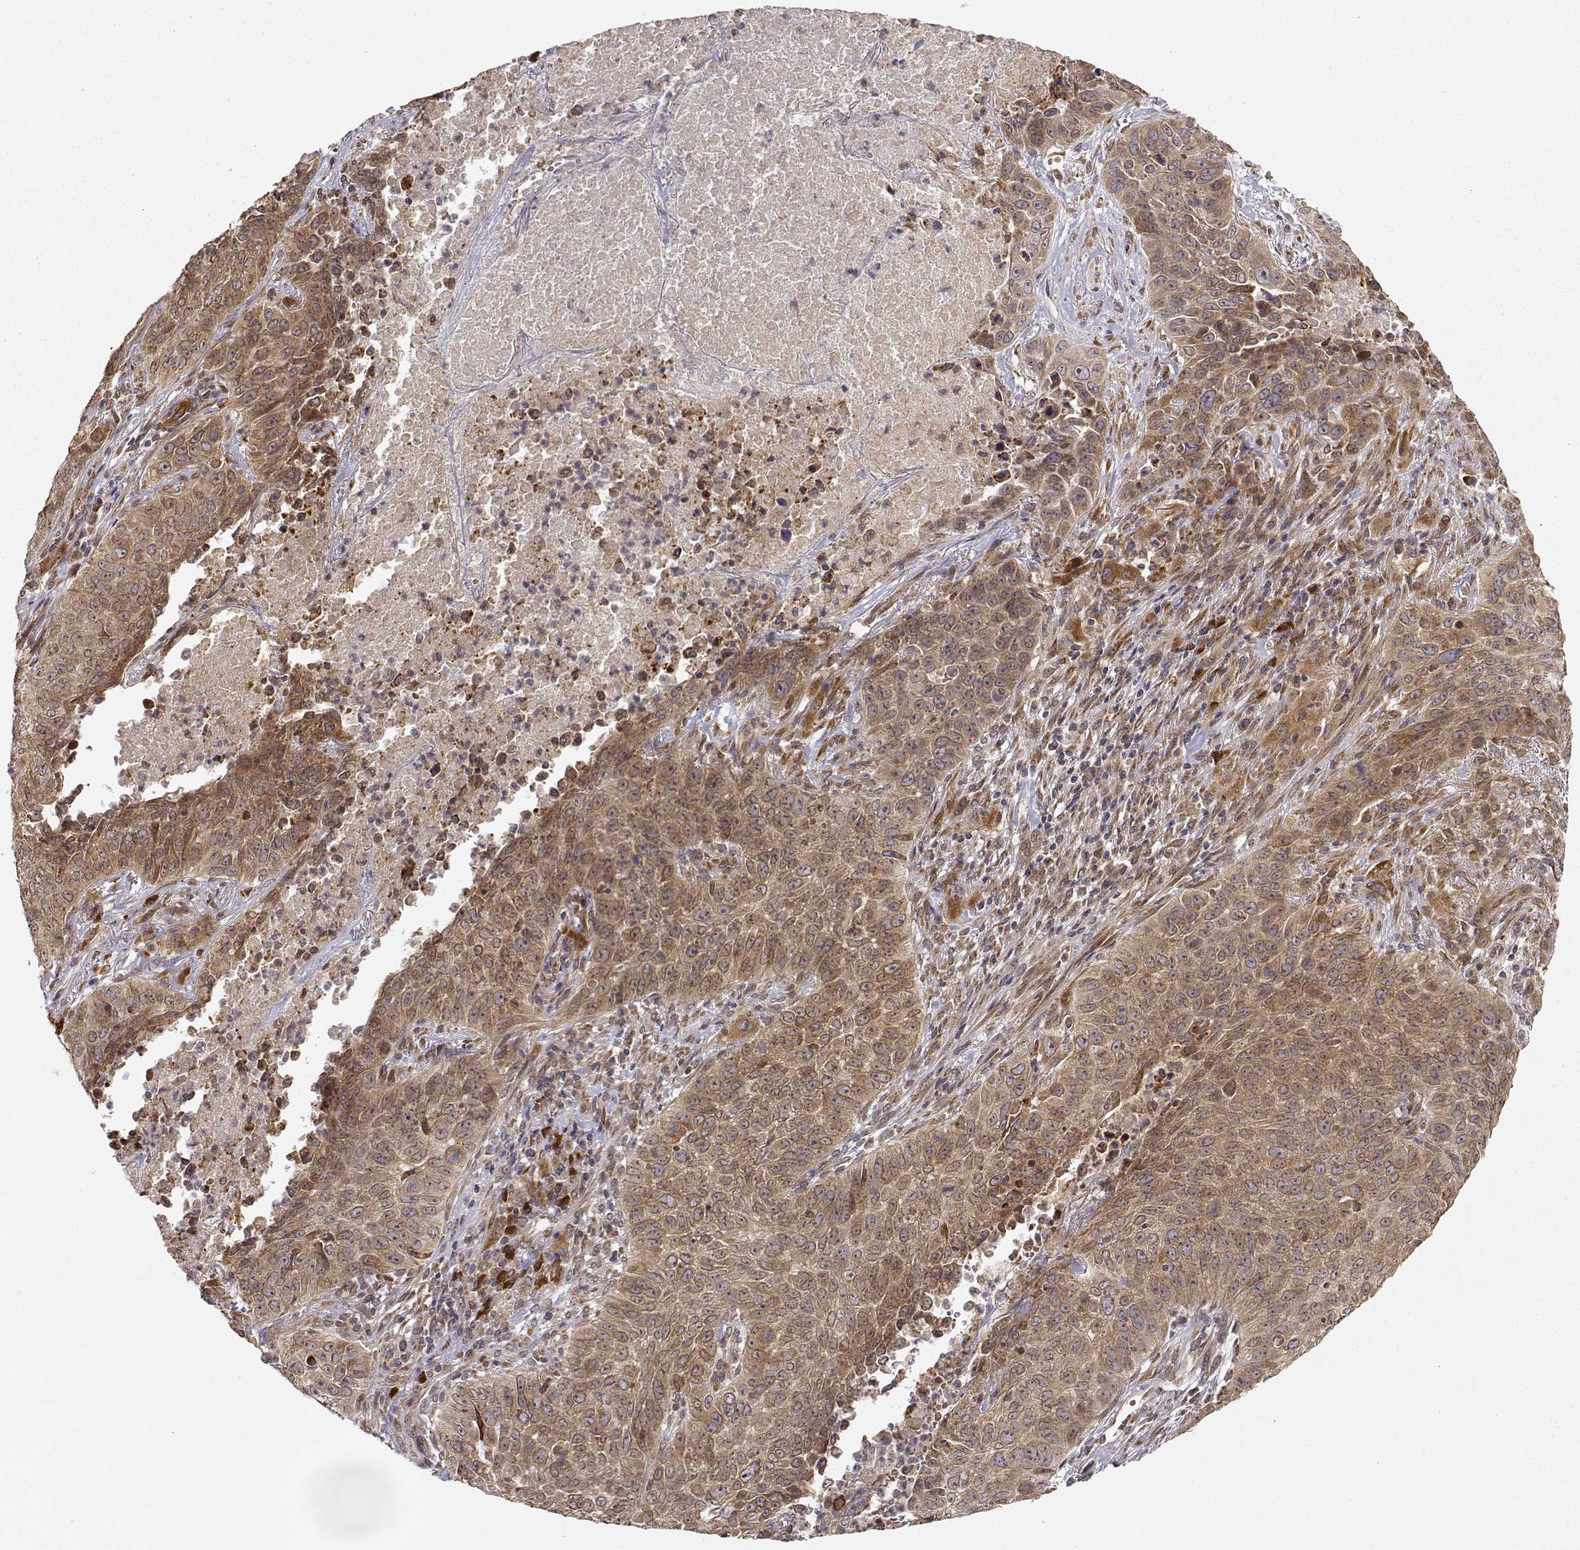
{"staining": {"intensity": "moderate", "quantity": ">75%", "location": "cytoplasmic/membranous"}, "tissue": "lung cancer", "cell_type": "Tumor cells", "image_type": "cancer", "snomed": [{"axis": "morphology", "description": "Normal tissue, NOS"}, {"axis": "morphology", "description": "Squamous cell carcinoma, NOS"}, {"axis": "topography", "description": "Bronchus"}, {"axis": "topography", "description": "Lung"}], "caption": "Immunohistochemical staining of human lung cancer (squamous cell carcinoma) reveals moderate cytoplasmic/membranous protein expression in approximately >75% of tumor cells.", "gene": "ERGIC2", "patient": {"sex": "male", "age": 64}}